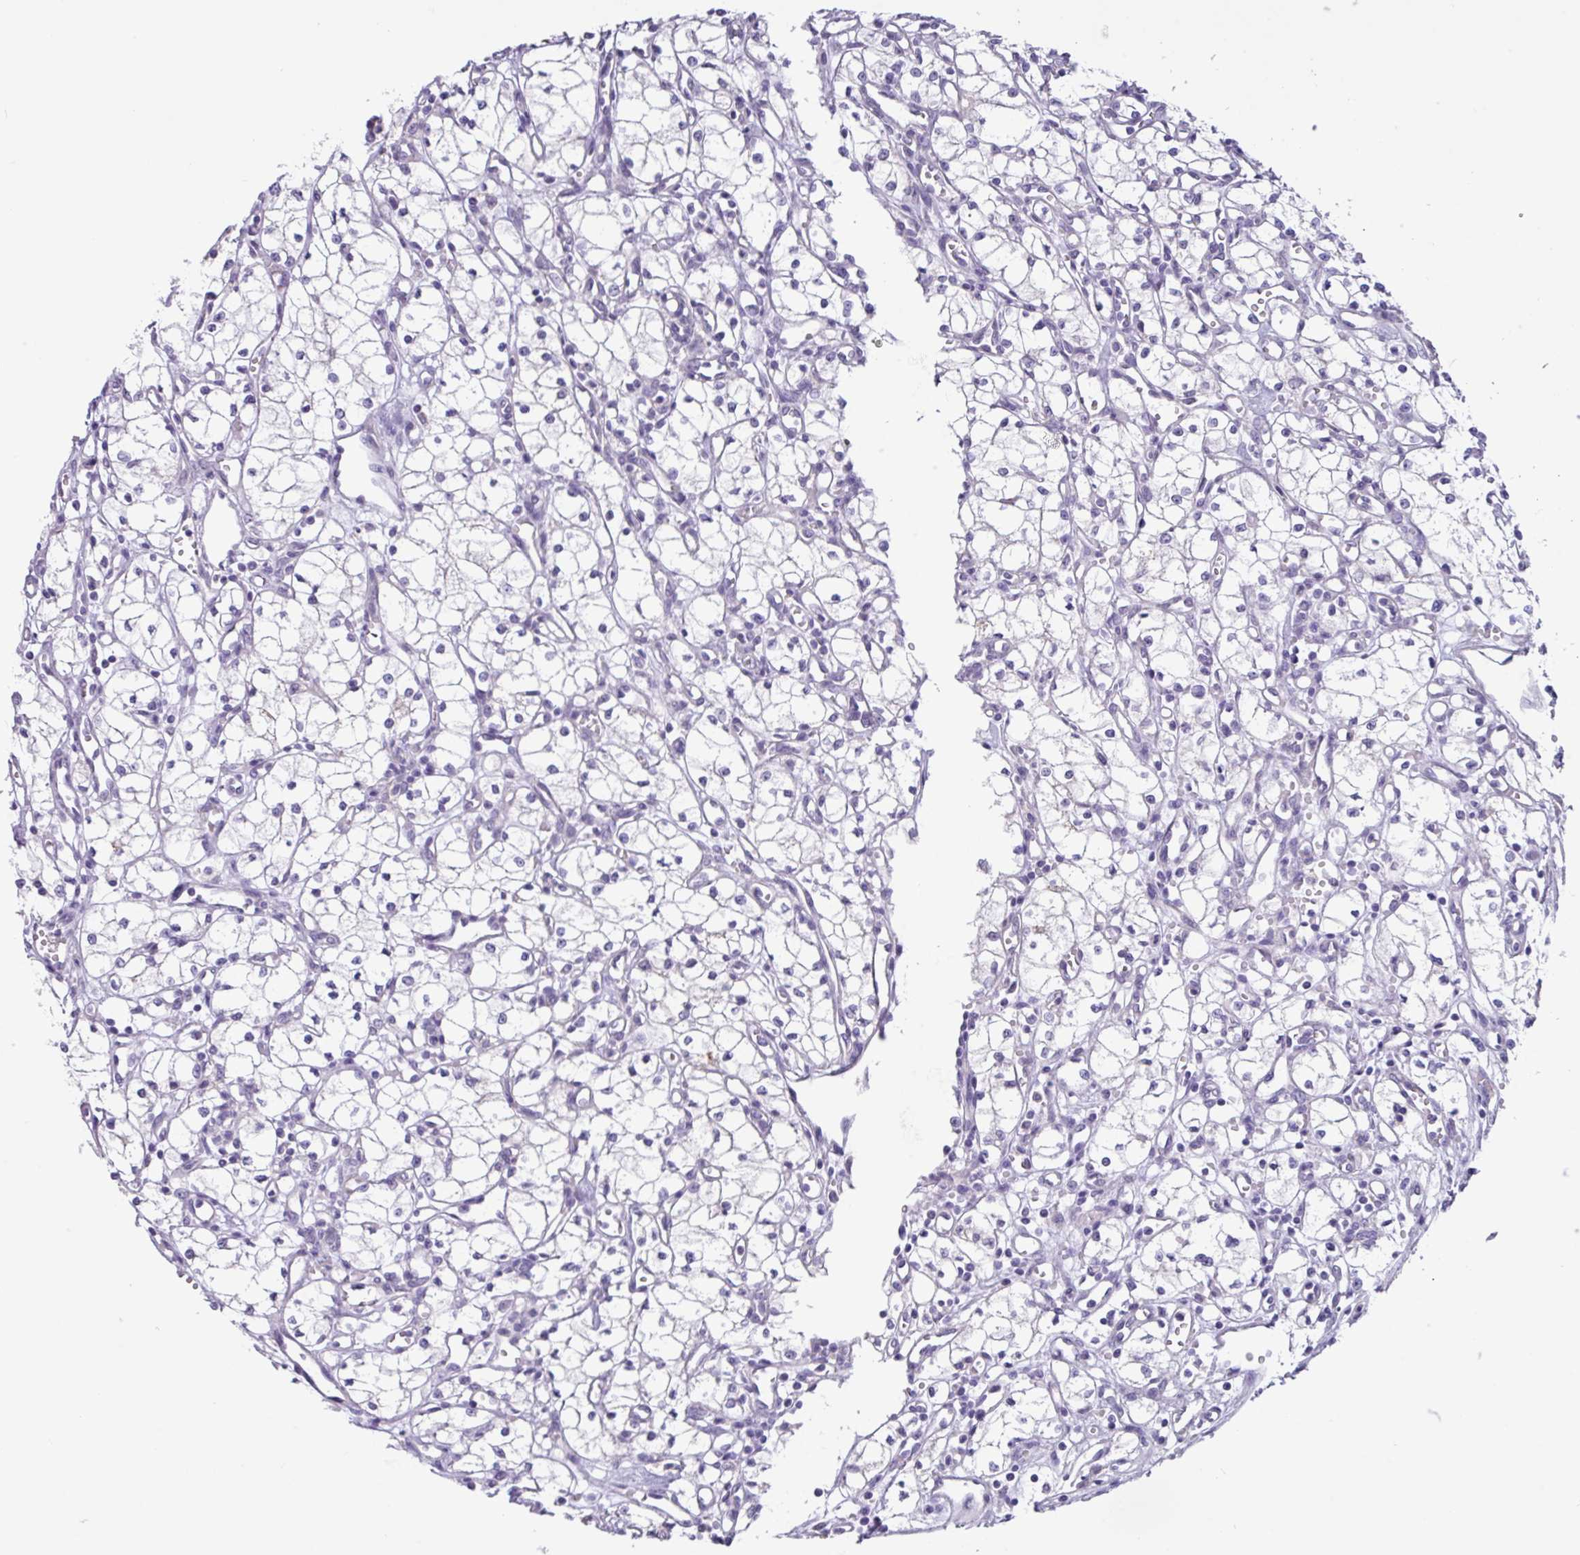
{"staining": {"intensity": "negative", "quantity": "none", "location": "none"}, "tissue": "renal cancer", "cell_type": "Tumor cells", "image_type": "cancer", "snomed": [{"axis": "morphology", "description": "Adenocarcinoma, NOS"}, {"axis": "topography", "description": "Kidney"}], "caption": "Immunohistochemistry of human renal cancer shows no positivity in tumor cells.", "gene": "ZNF524", "patient": {"sex": "male", "age": 59}}